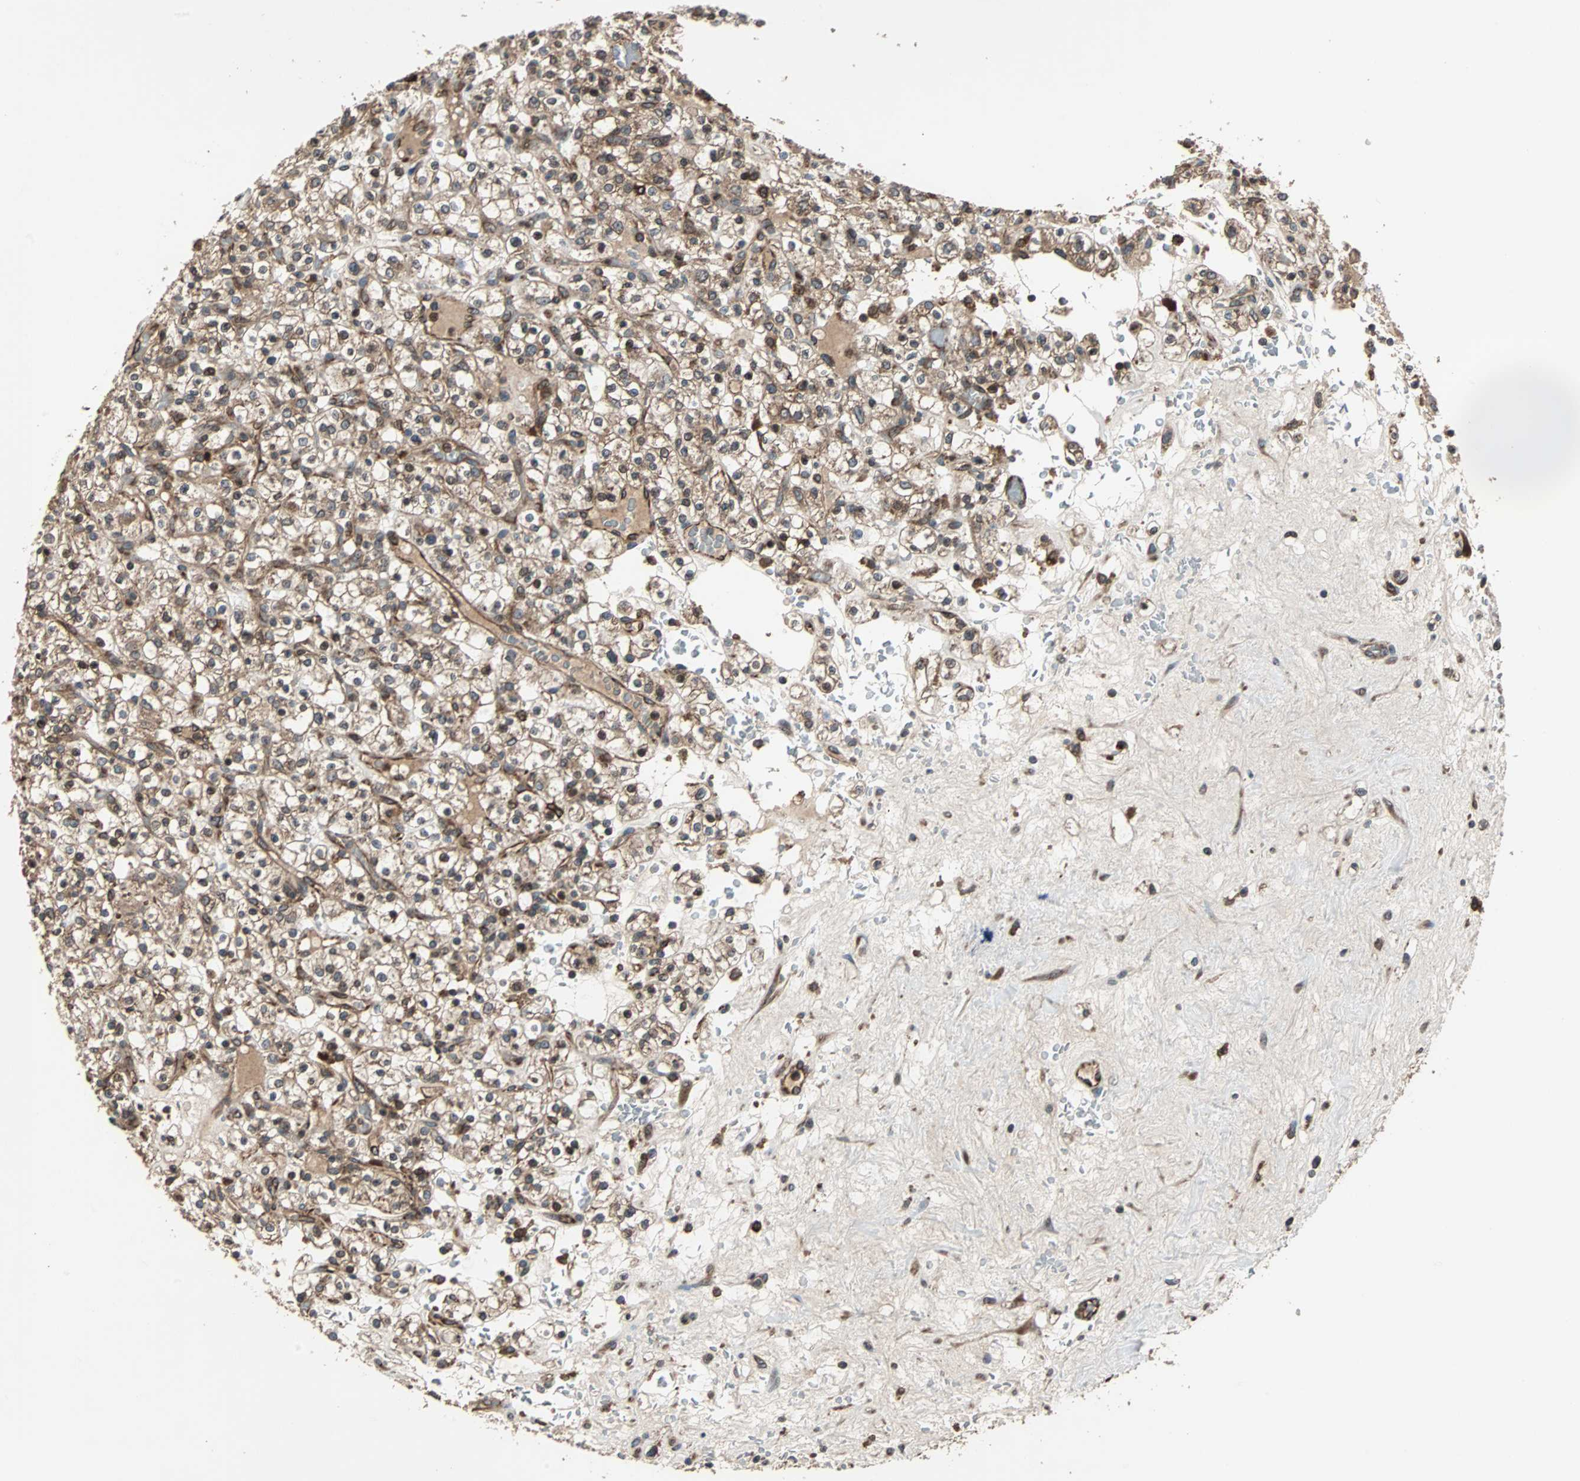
{"staining": {"intensity": "moderate", "quantity": ">75%", "location": "cytoplasmic/membranous"}, "tissue": "renal cancer", "cell_type": "Tumor cells", "image_type": "cancer", "snomed": [{"axis": "morphology", "description": "Normal tissue, NOS"}, {"axis": "morphology", "description": "Adenocarcinoma, NOS"}, {"axis": "topography", "description": "Kidney"}], "caption": "Protein analysis of adenocarcinoma (renal) tissue exhibits moderate cytoplasmic/membranous staining in approximately >75% of tumor cells. Using DAB (brown) and hematoxylin (blue) stains, captured at high magnification using brightfield microscopy.", "gene": "RAB7A", "patient": {"sex": "female", "age": 72}}